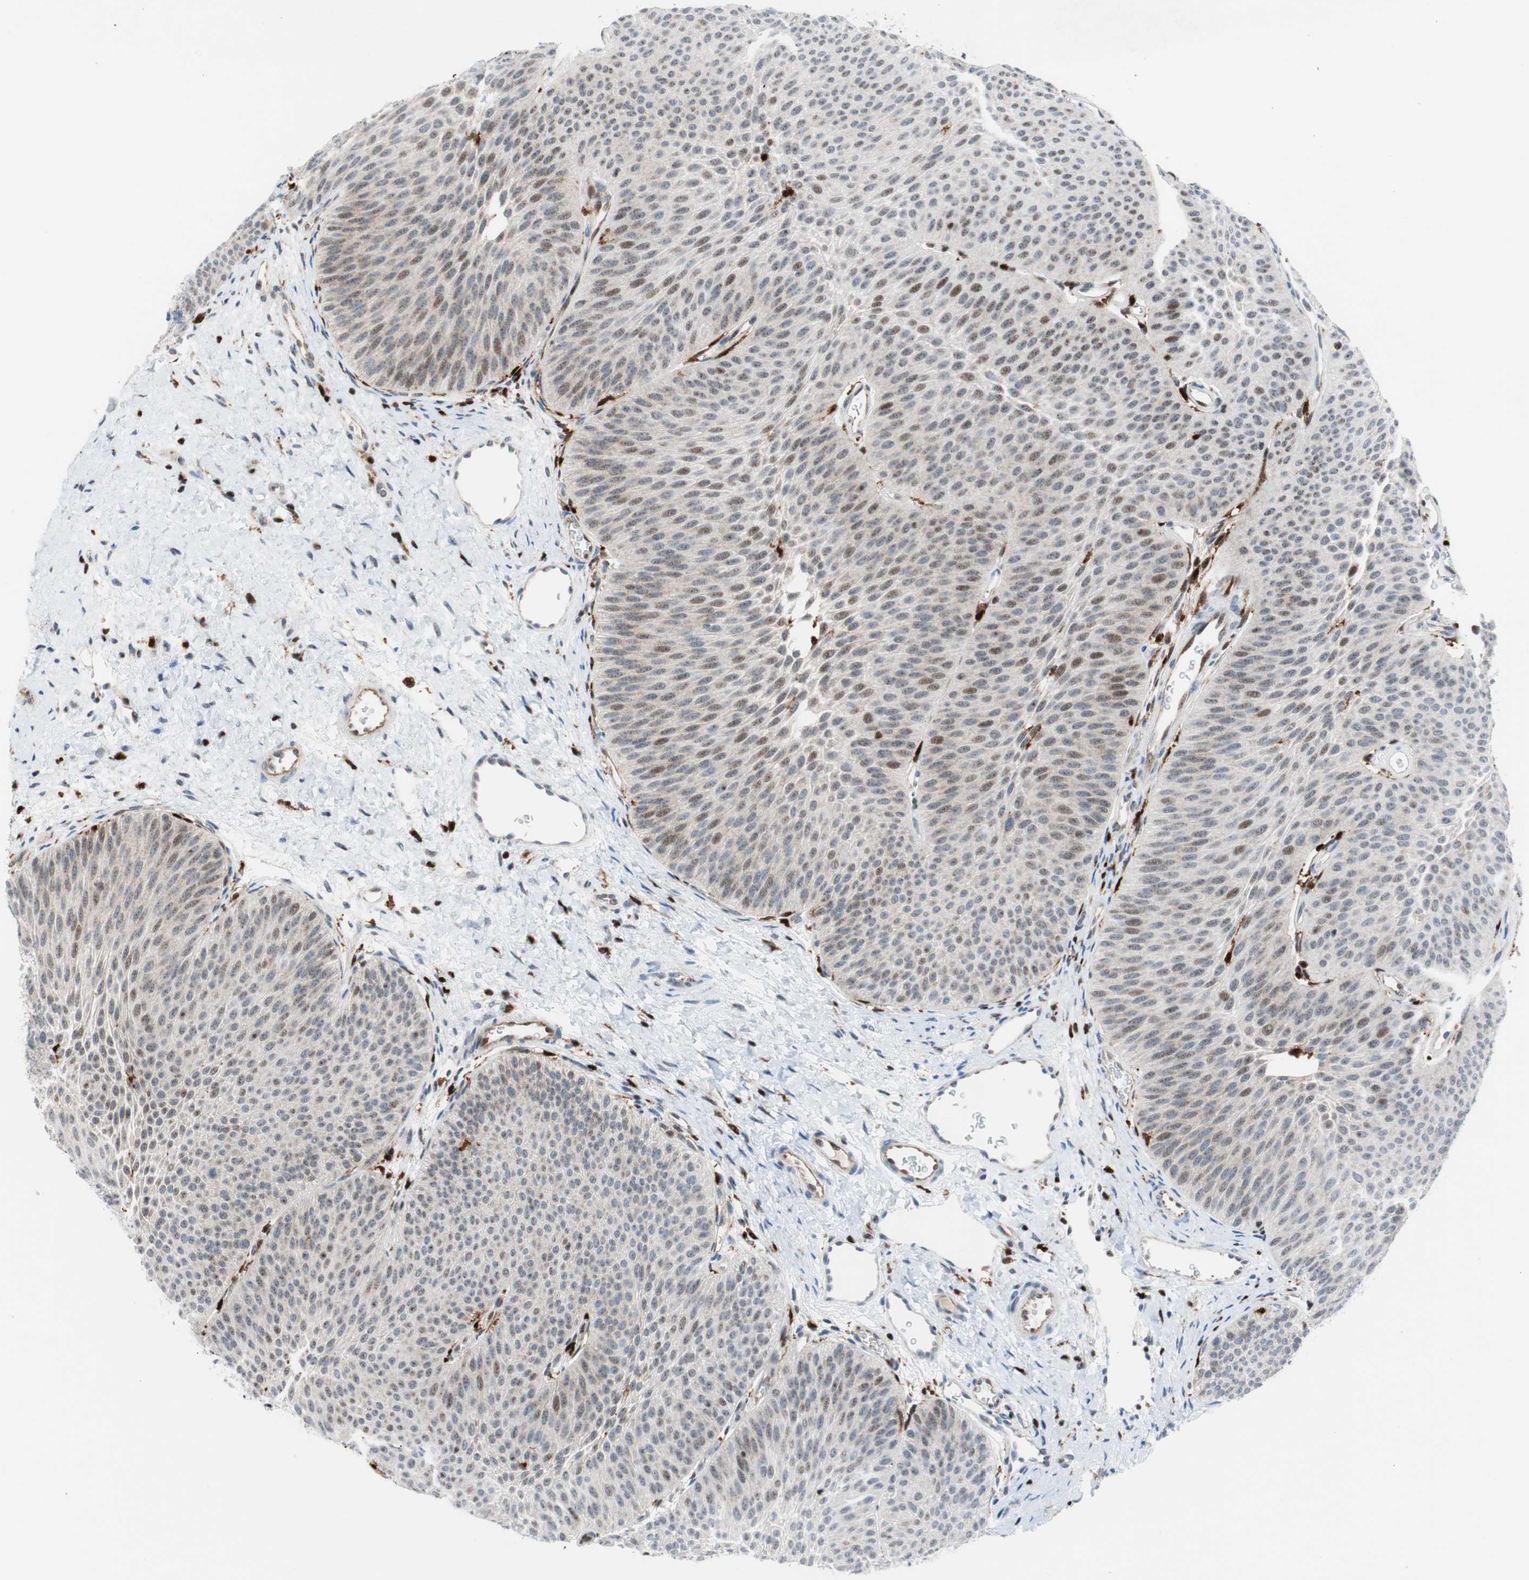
{"staining": {"intensity": "moderate", "quantity": "25%-75%", "location": "nuclear"}, "tissue": "urothelial cancer", "cell_type": "Tumor cells", "image_type": "cancer", "snomed": [{"axis": "morphology", "description": "Urothelial carcinoma, Low grade"}, {"axis": "topography", "description": "Urinary bladder"}], "caption": "Brown immunohistochemical staining in urothelial cancer demonstrates moderate nuclear positivity in approximately 25%-75% of tumor cells.", "gene": "RGS10", "patient": {"sex": "female", "age": 60}}